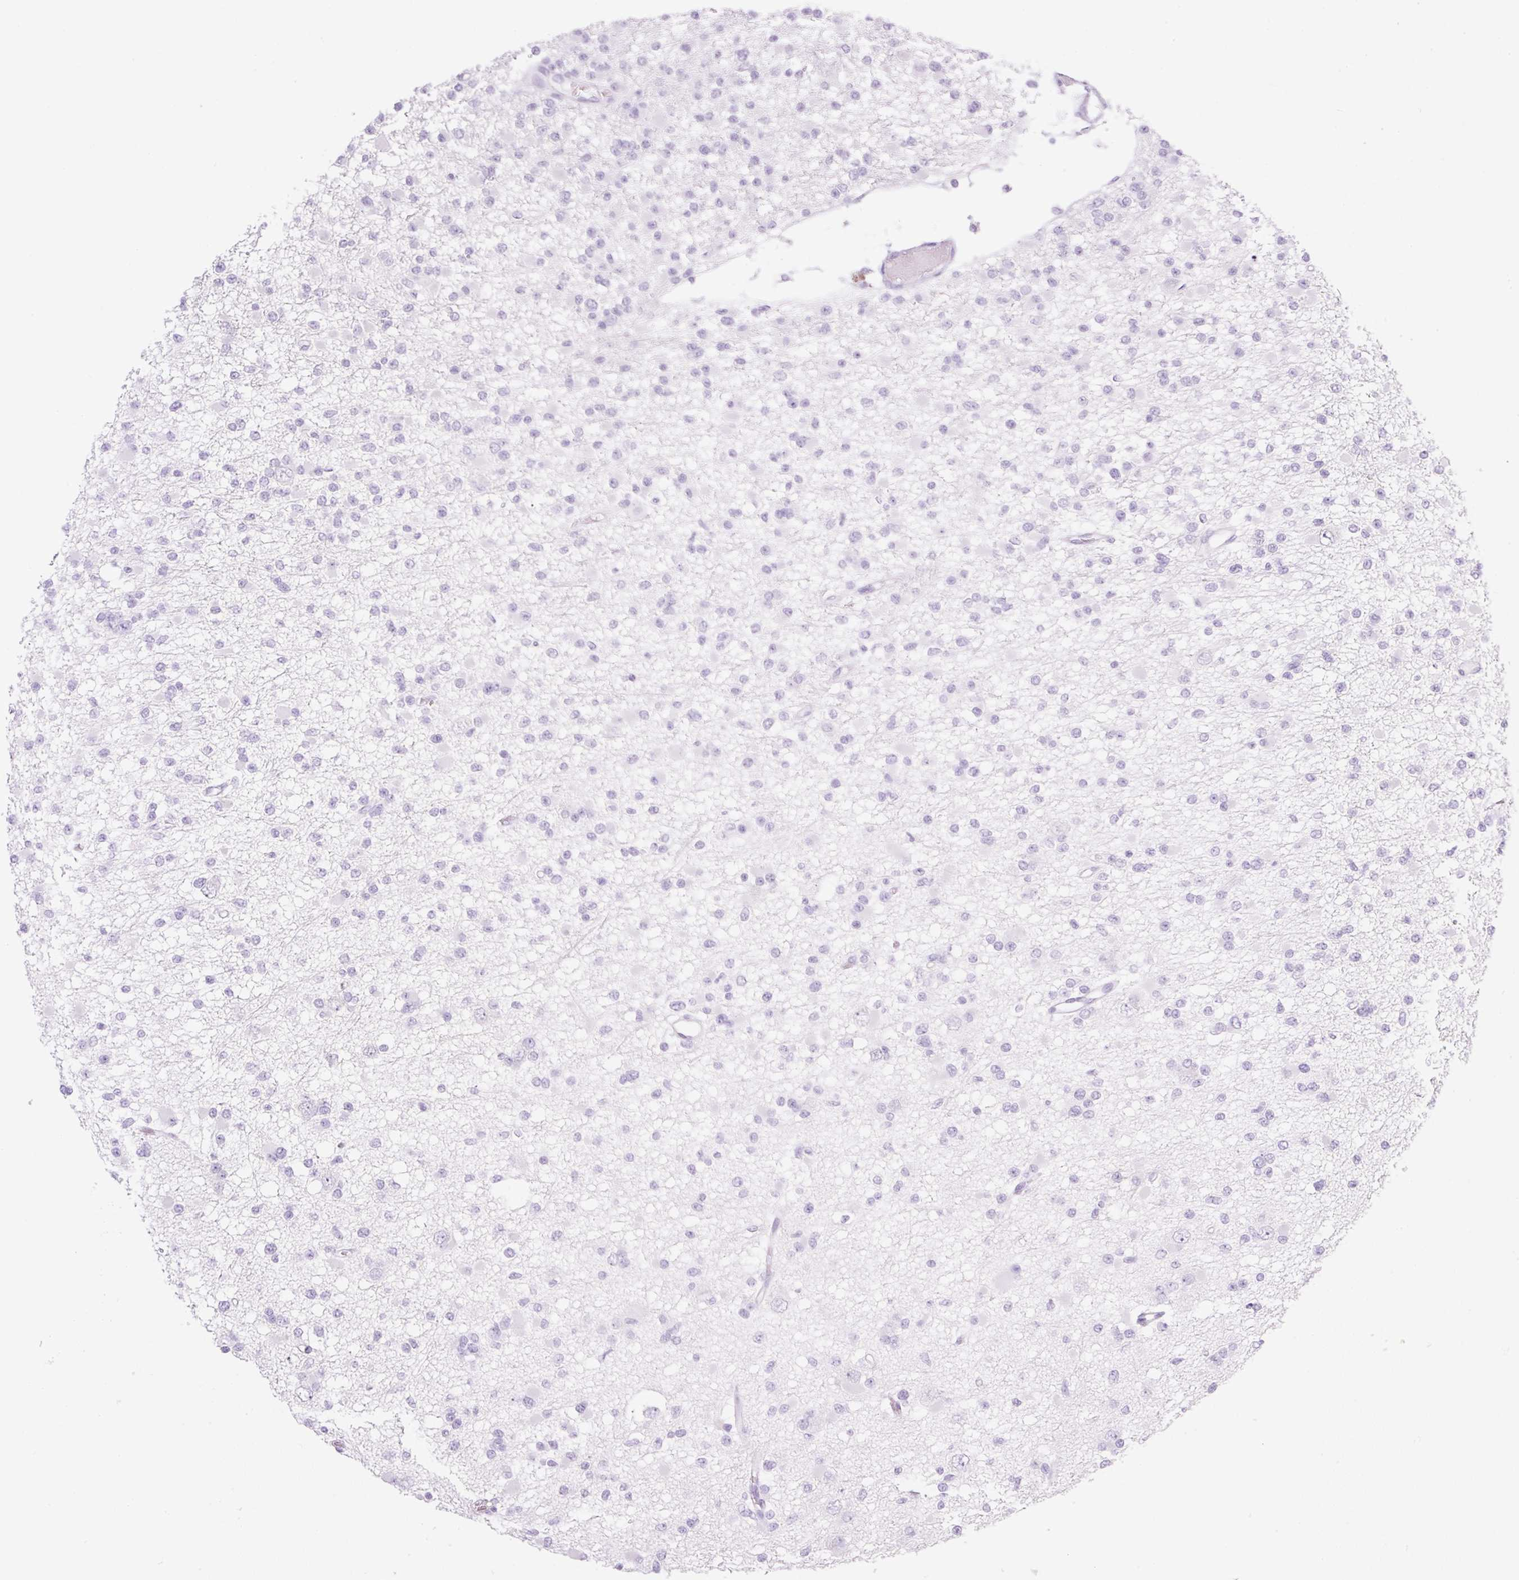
{"staining": {"intensity": "negative", "quantity": "none", "location": "none"}, "tissue": "glioma", "cell_type": "Tumor cells", "image_type": "cancer", "snomed": [{"axis": "morphology", "description": "Glioma, malignant, Low grade"}, {"axis": "topography", "description": "Brain"}], "caption": "Tumor cells show no significant protein expression in glioma.", "gene": "SPRR4", "patient": {"sex": "female", "age": 22}}